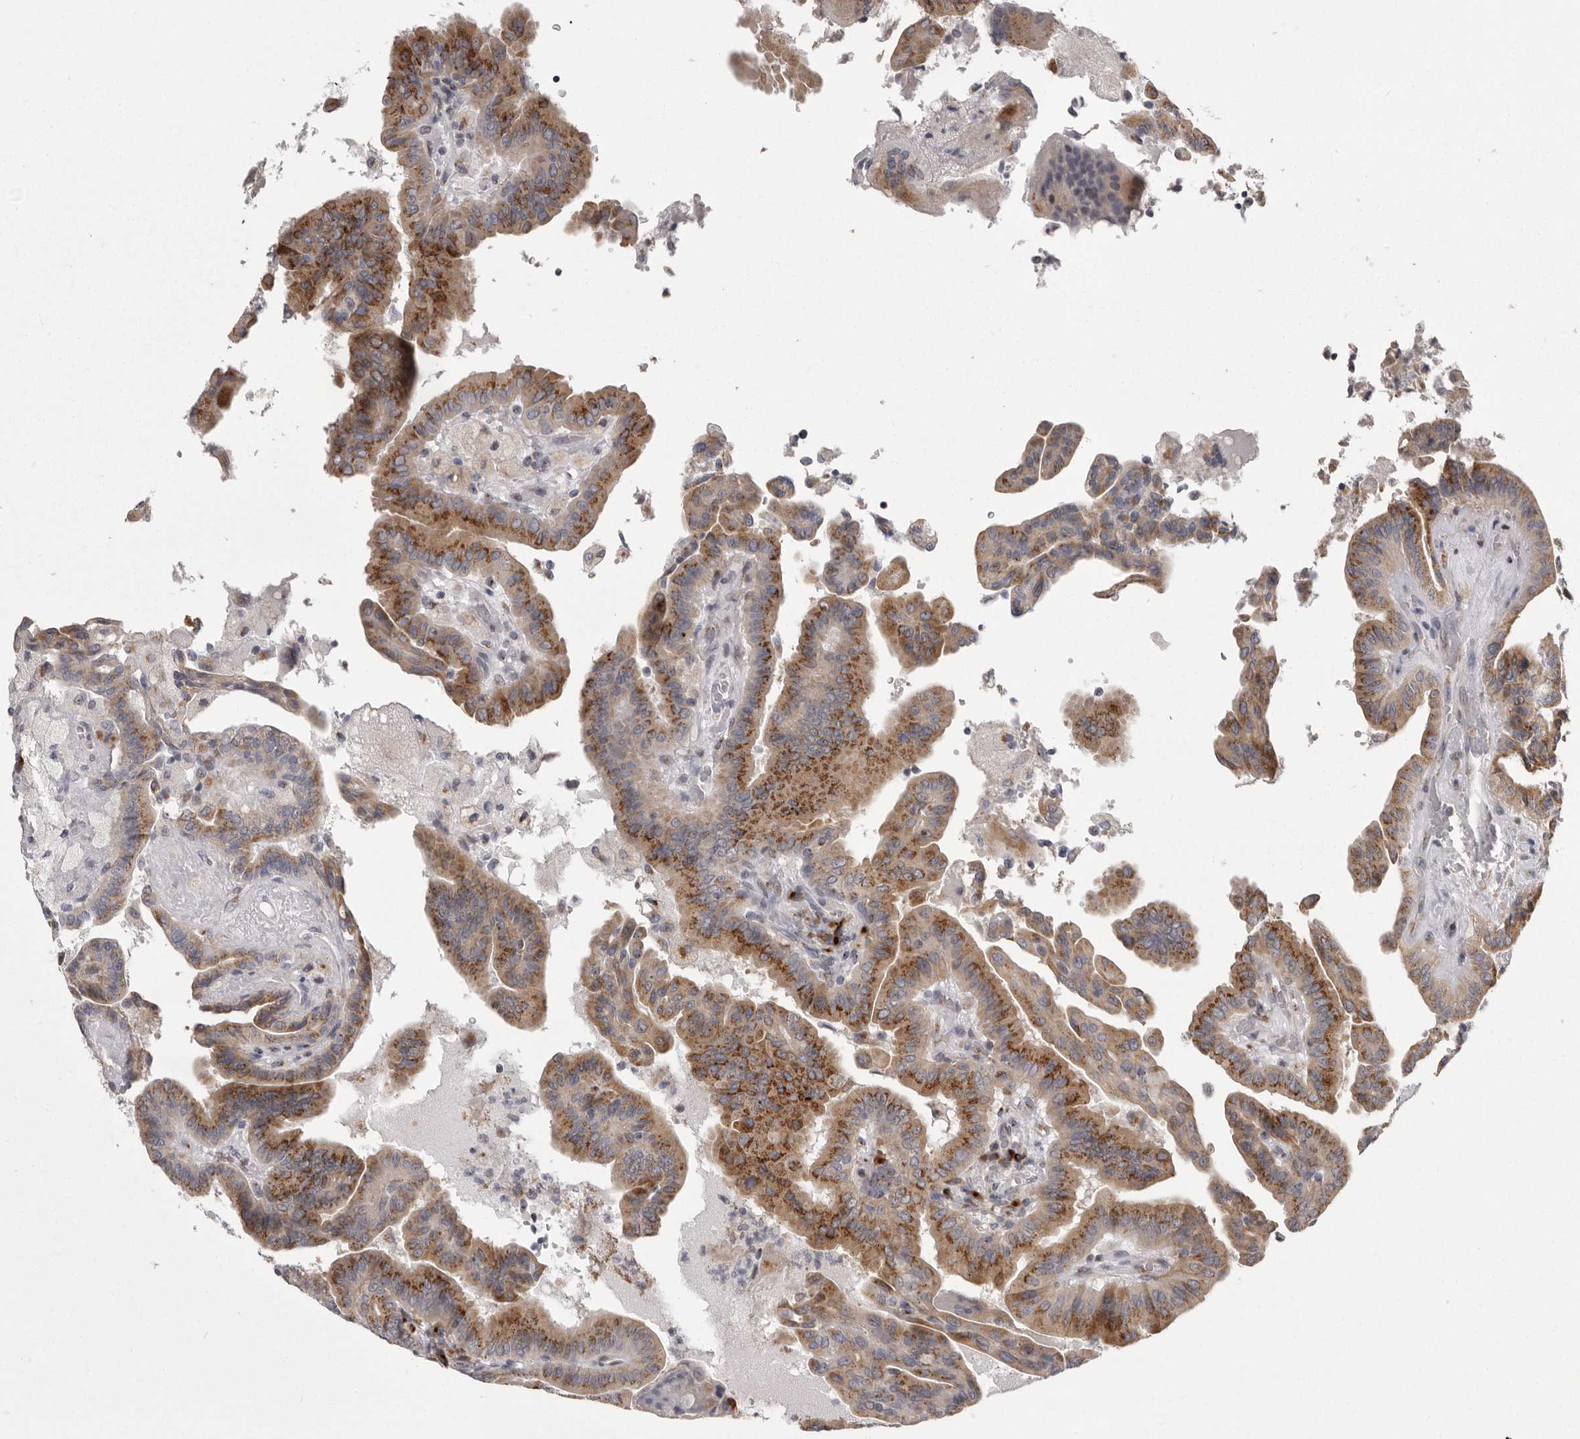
{"staining": {"intensity": "moderate", "quantity": ">75%", "location": "cytoplasmic/membranous"}, "tissue": "thyroid cancer", "cell_type": "Tumor cells", "image_type": "cancer", "snomed": [{"axis": "morphology", "description": "Papillary adenocarcinoma, NOS"}, {"axis": "topography", "description": "Thyroid gland"}], "caption": "Protein analysis of thyroid cancer tissue reveals moderate cytoplasmic/membranous staining in approximately >75% of tumor cells. Immunohistochemistry stains the protein of interest in brown and the nuclei are stained blue.", "gene": "WDR47", "patient": {"sex": "male", "age": 33}}